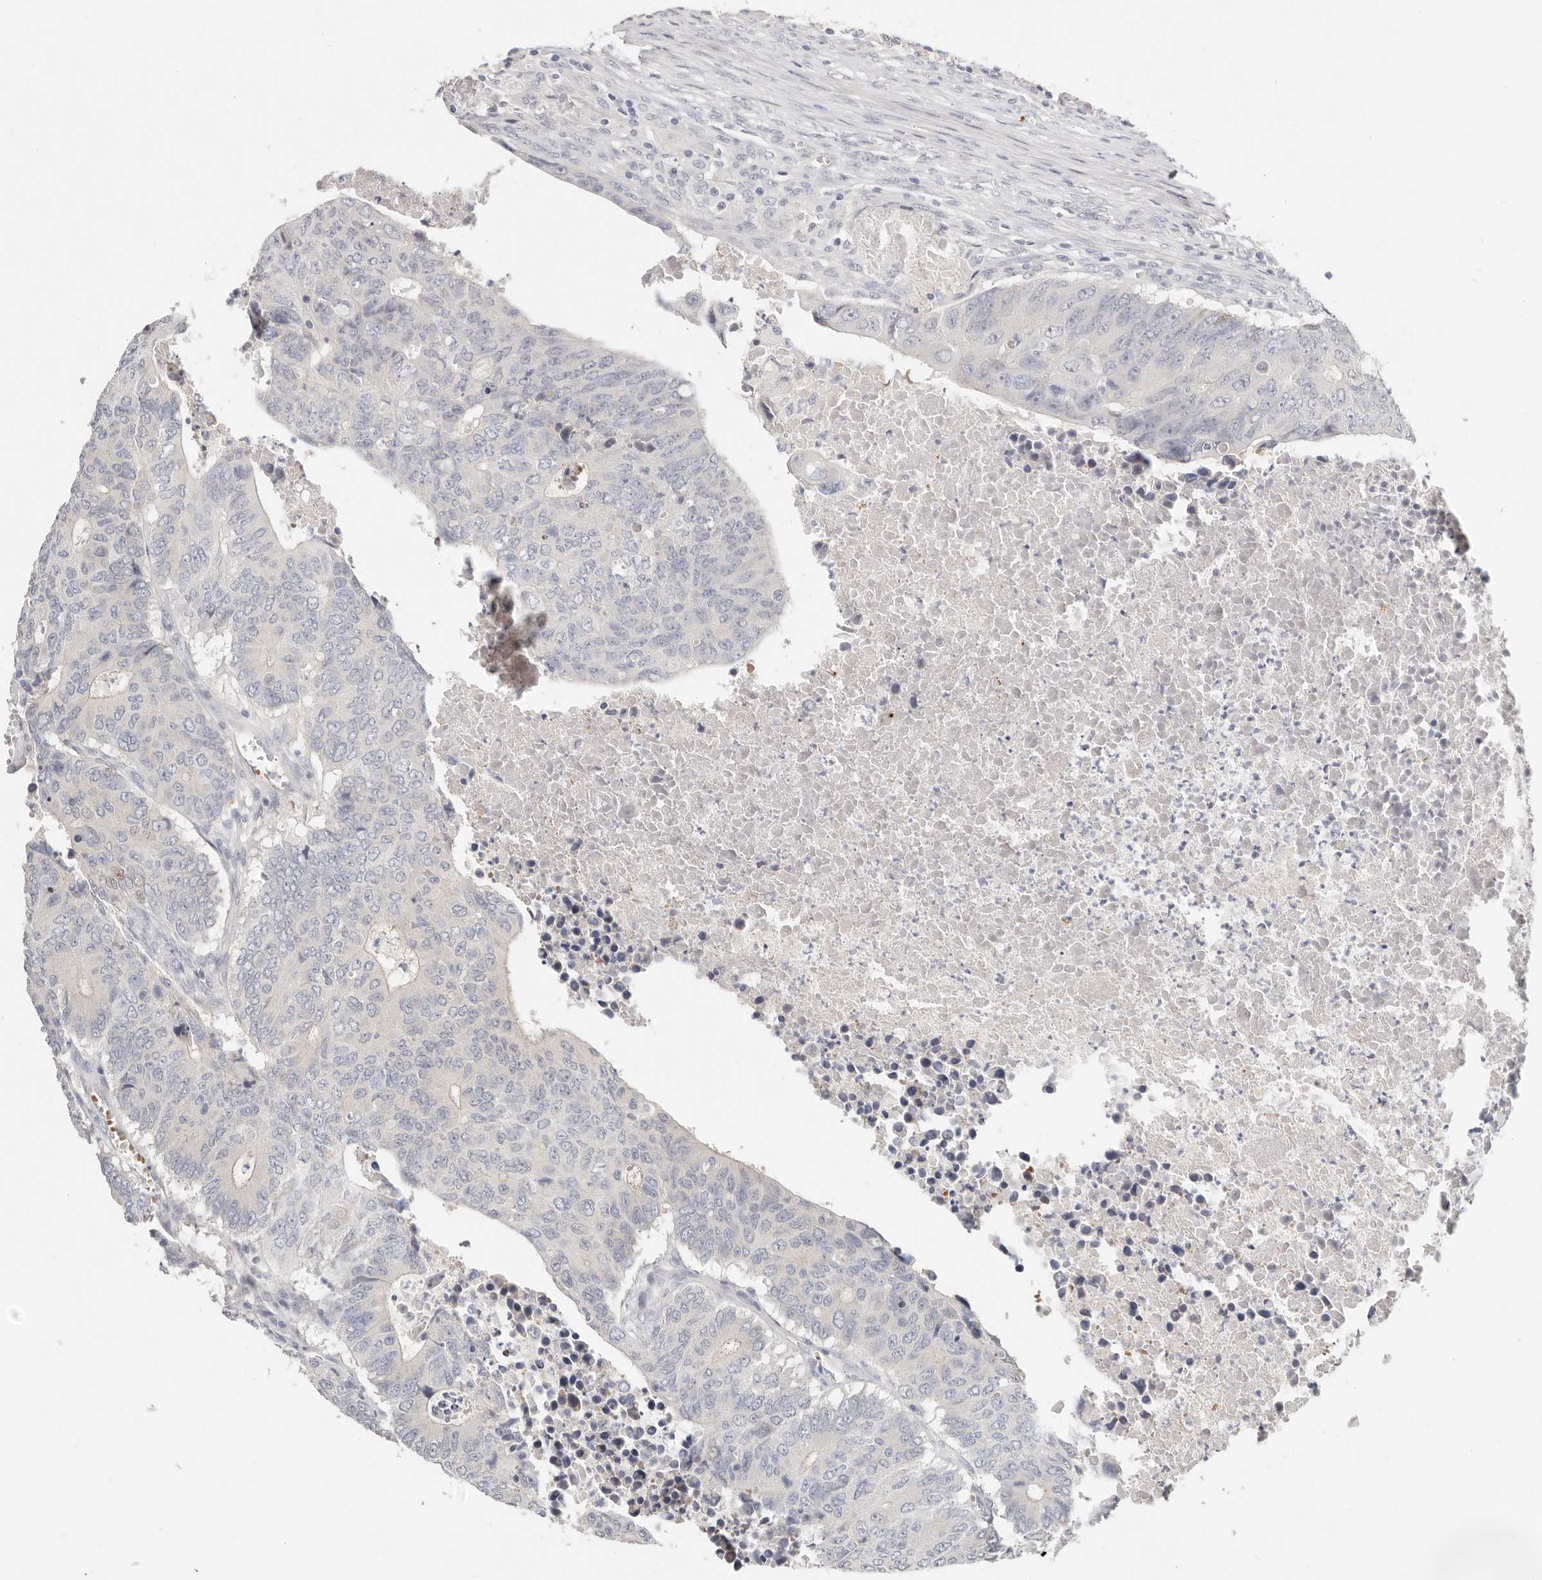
{"staining": {"intensity": "negative", "quantity": "none", "location": "none"}, "tissue": "colorectal cancer", "cell_type": "Tumor cells", "image_type": "cancer", "snomed": [{"axis": "morphology", "description": "Adenocarcinoma, NOS"}, {"axis": "topography", "description": "Colon"}], "caption": "Protein analysis of adenocarcinoma (colorectal) exhibits no significant positivity in tumor cells.", "gene": "TMEM63B", "patient": {"sex": "male", "age": 87}}